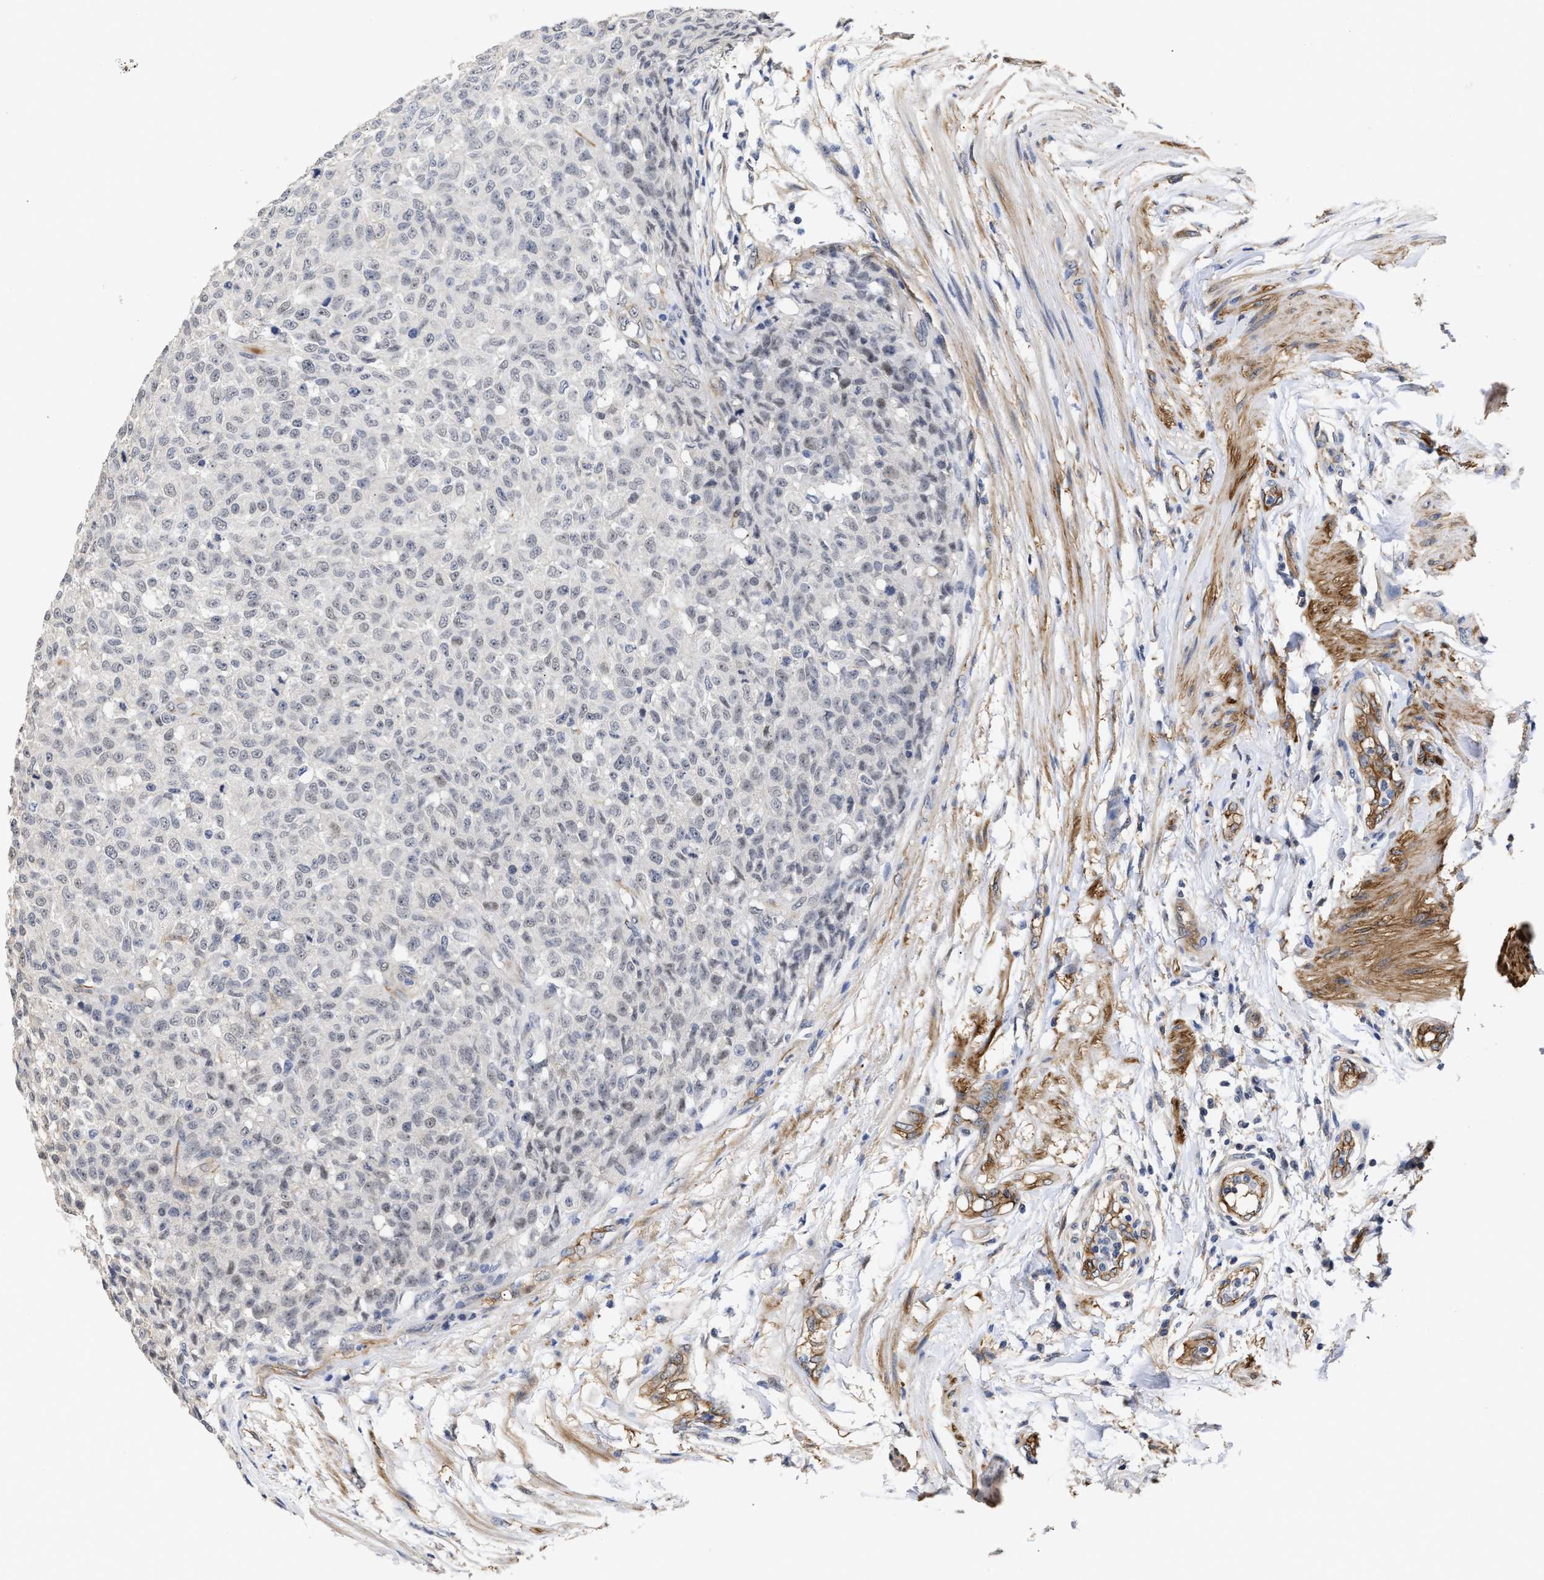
{"staining": {"intensity": "weak", "quantity": "<25%", "location": "nuclear"}, "tissue": "testis cancer", "cell_type": "Tumor cells", "image_type": "cancer", "snomed": [{"axis": "morphology", "description": "Seminoma, NOS"}, {"axis": "topography", "description": "Testis"}], "caption": "This image is of seminoma (testis) stained with immunohistochemistry to label a protein in brown with the nuclei are counter-stained blue. There is no staining in tumor cells.", "gene": "AHNAK2", "patient": {"sex": "male", "age": 59}}